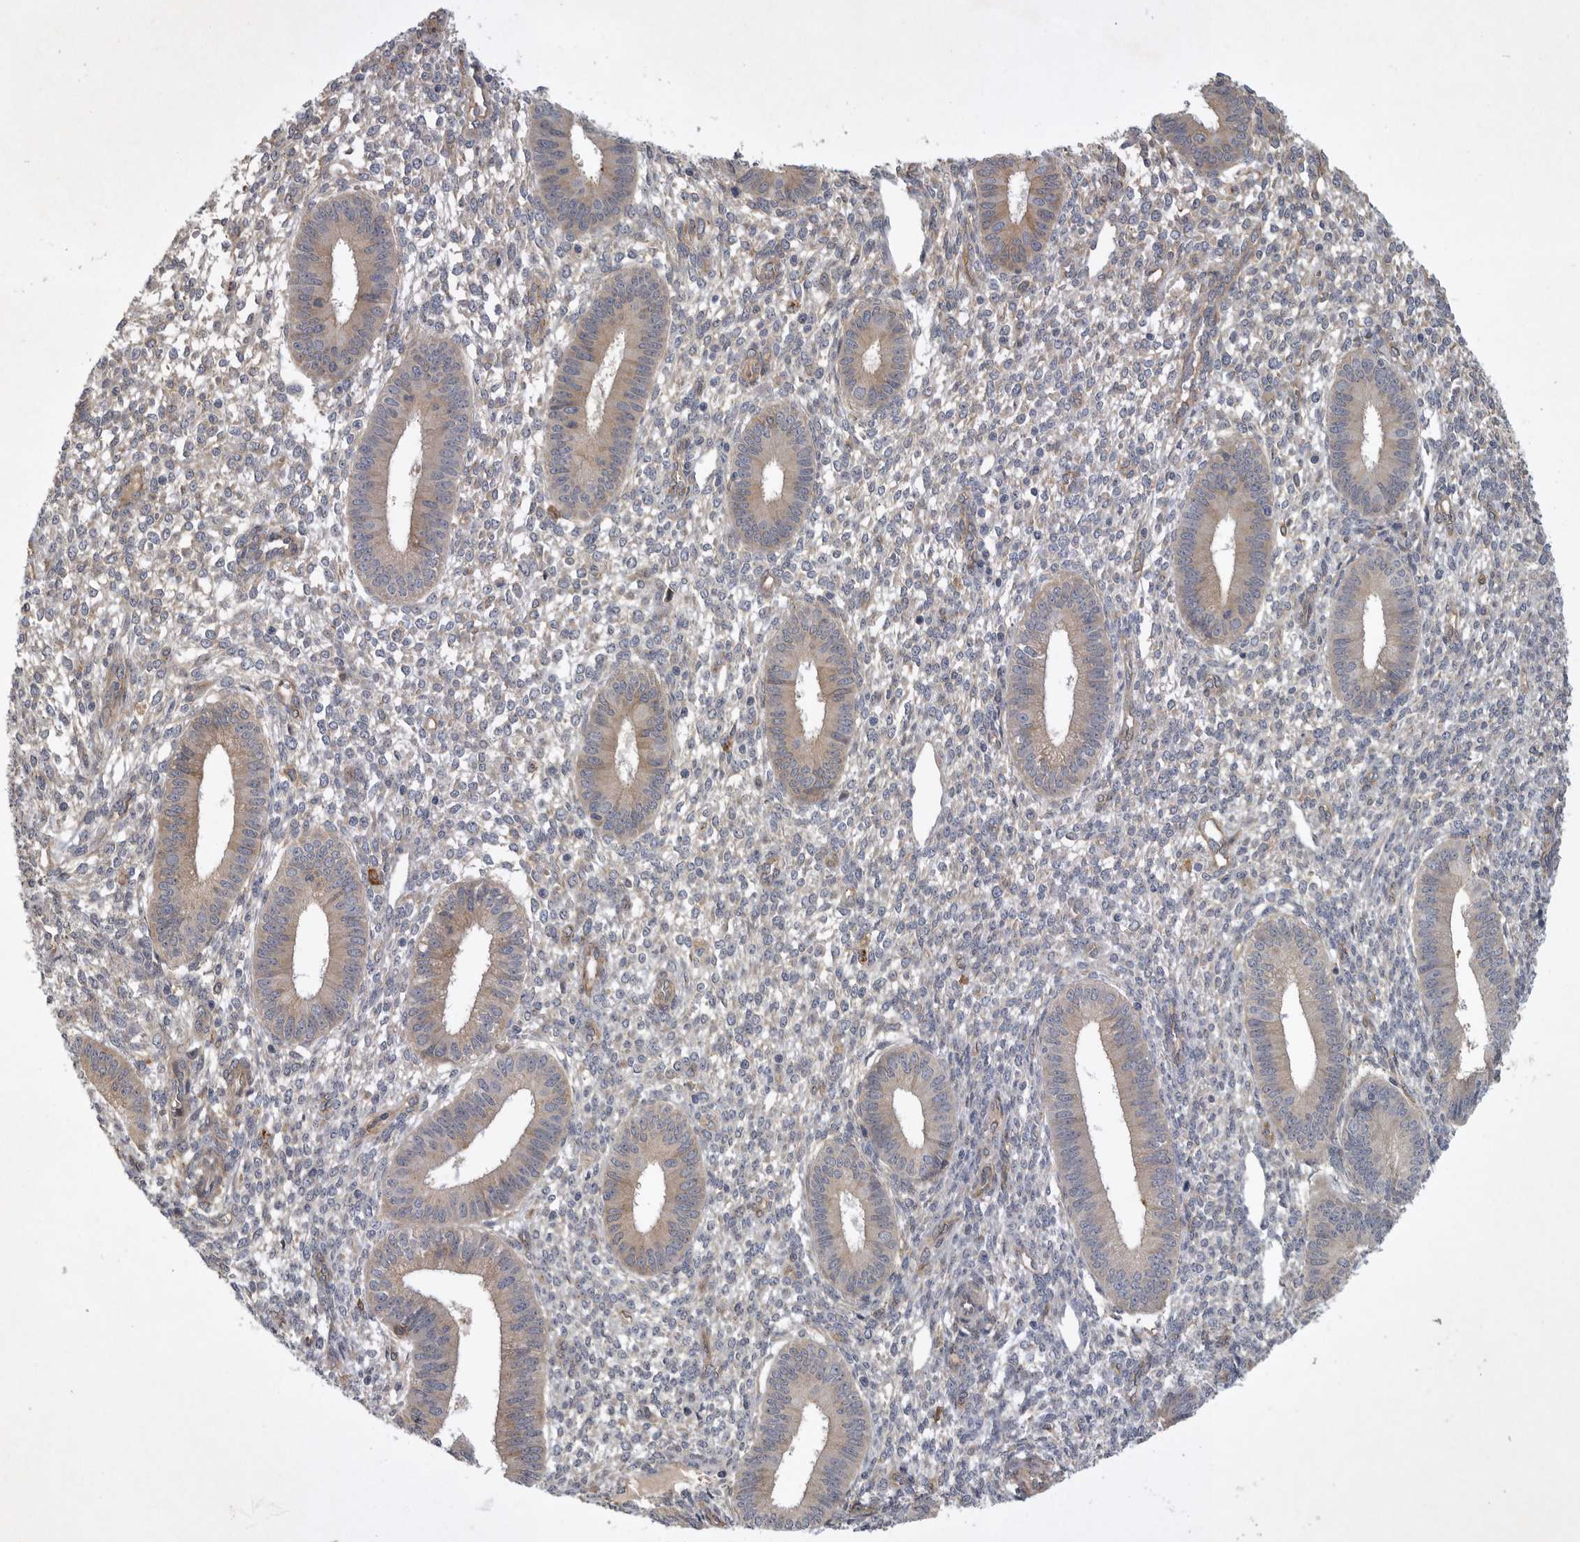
{"staining": {"intensity": "negative", "quantity": "none", "location": "none"}, "tissue": "endometrium", "cell_type": "Cells in endometrial stroma", "image_type": "normal", "snomed": [{"axis": "morphology", "description": "Normal tissue, NOS"}, {"axis": "topography", "description": "Endometrium"}], "caption": "This is an immunohistochemistry (IHC) micrograph of benign endometrium. There is no staining in cells in endometrial stroma.", "gene": "ANKFY1", "patient": {"sex": "female", "age": 46}}